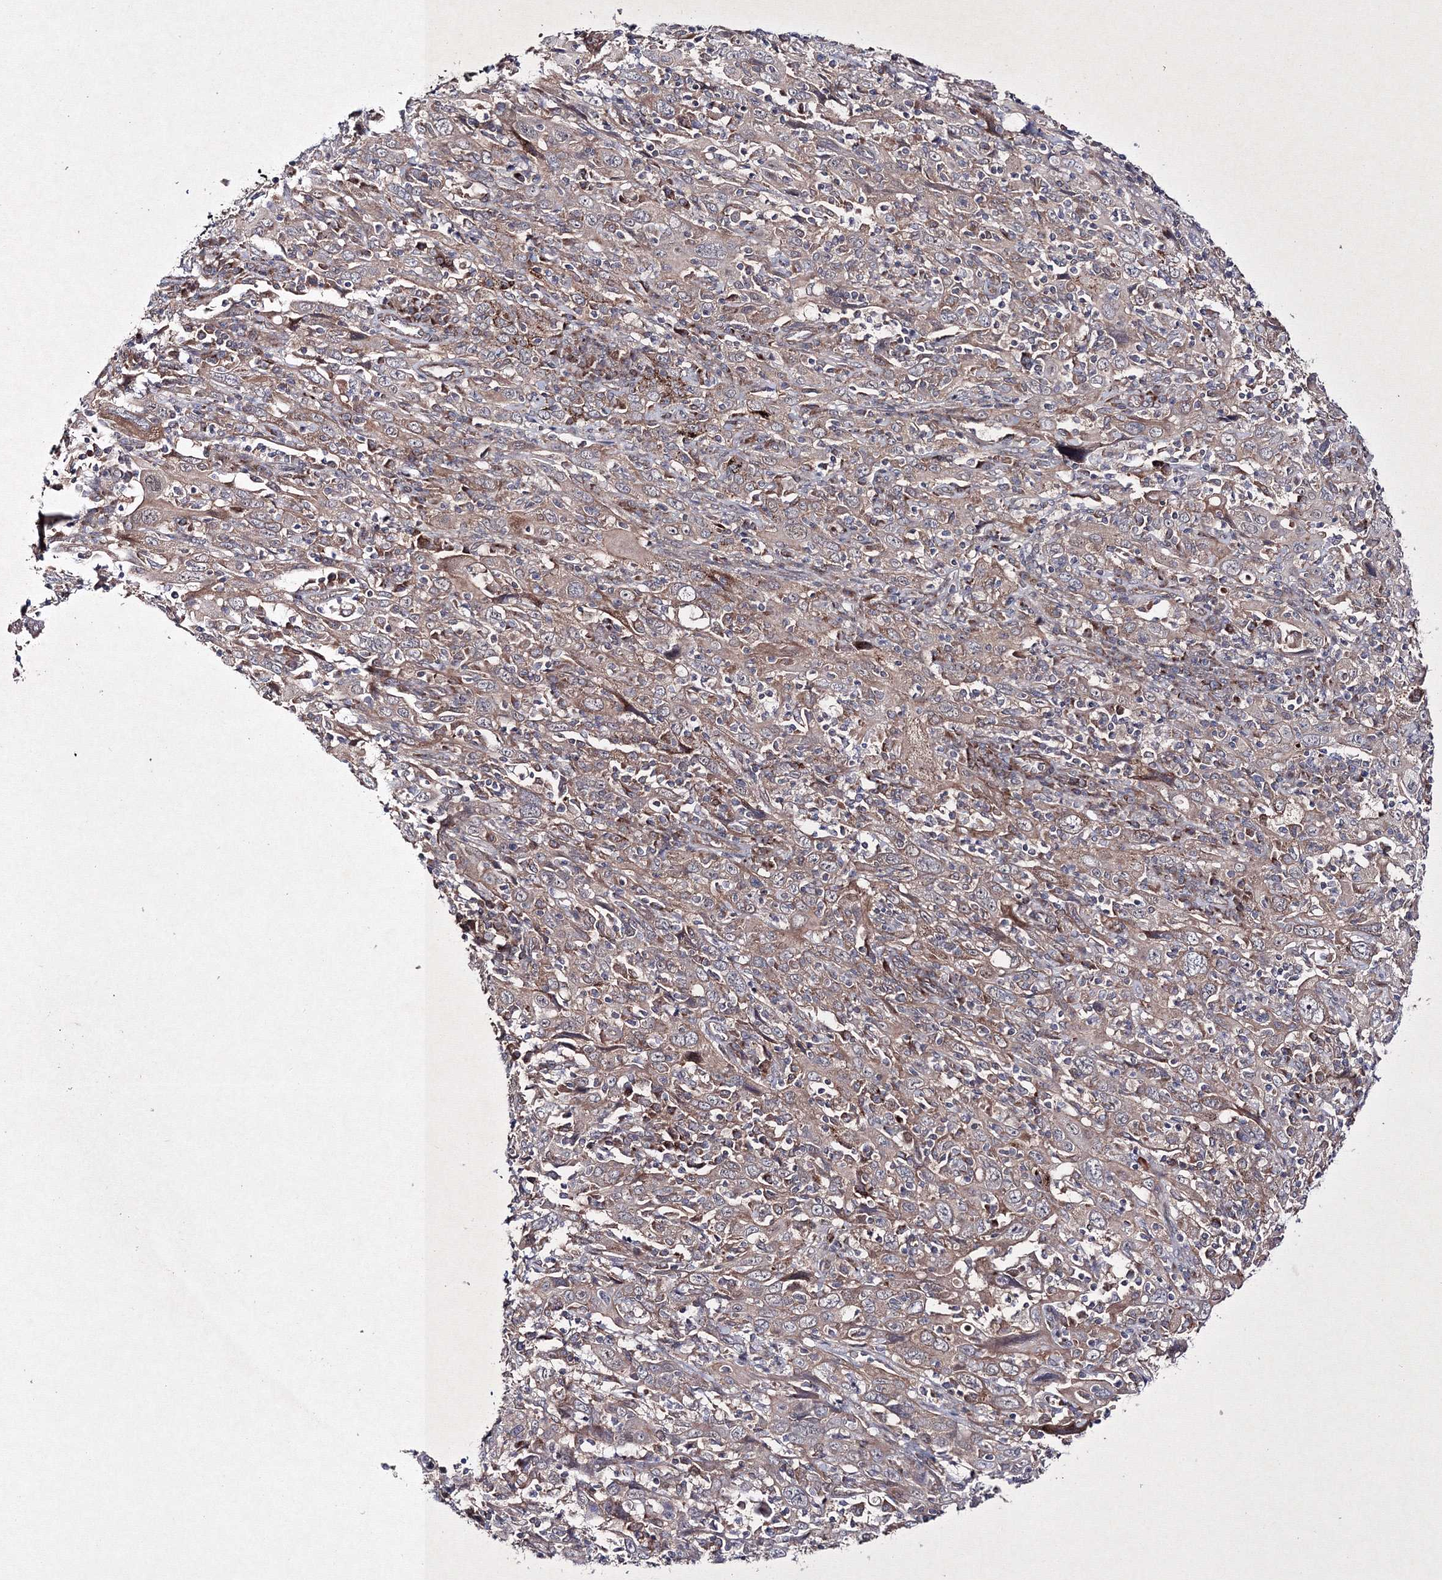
{"staining": {"intensity": "weak", "quantity": ">75%", "location": "cytoplasmic/membranous"}, "tissue": "cervical cancer", "cell_type": "Tumor cells", "image_type": "cancer", "snomed": [{"axis": "morphology", "description": "Squamous cell carcinoma, NOS"}, {"axis": "topography", "description": "Cervix"}], "caption": "The histopathology image reveals staining of cervical cancer, revealing weak cytoplasmic/membranous protein expression (brown color) within tumor cells.", "gene": "GFM1", "patient": {"sex": "female", "age": 46}}